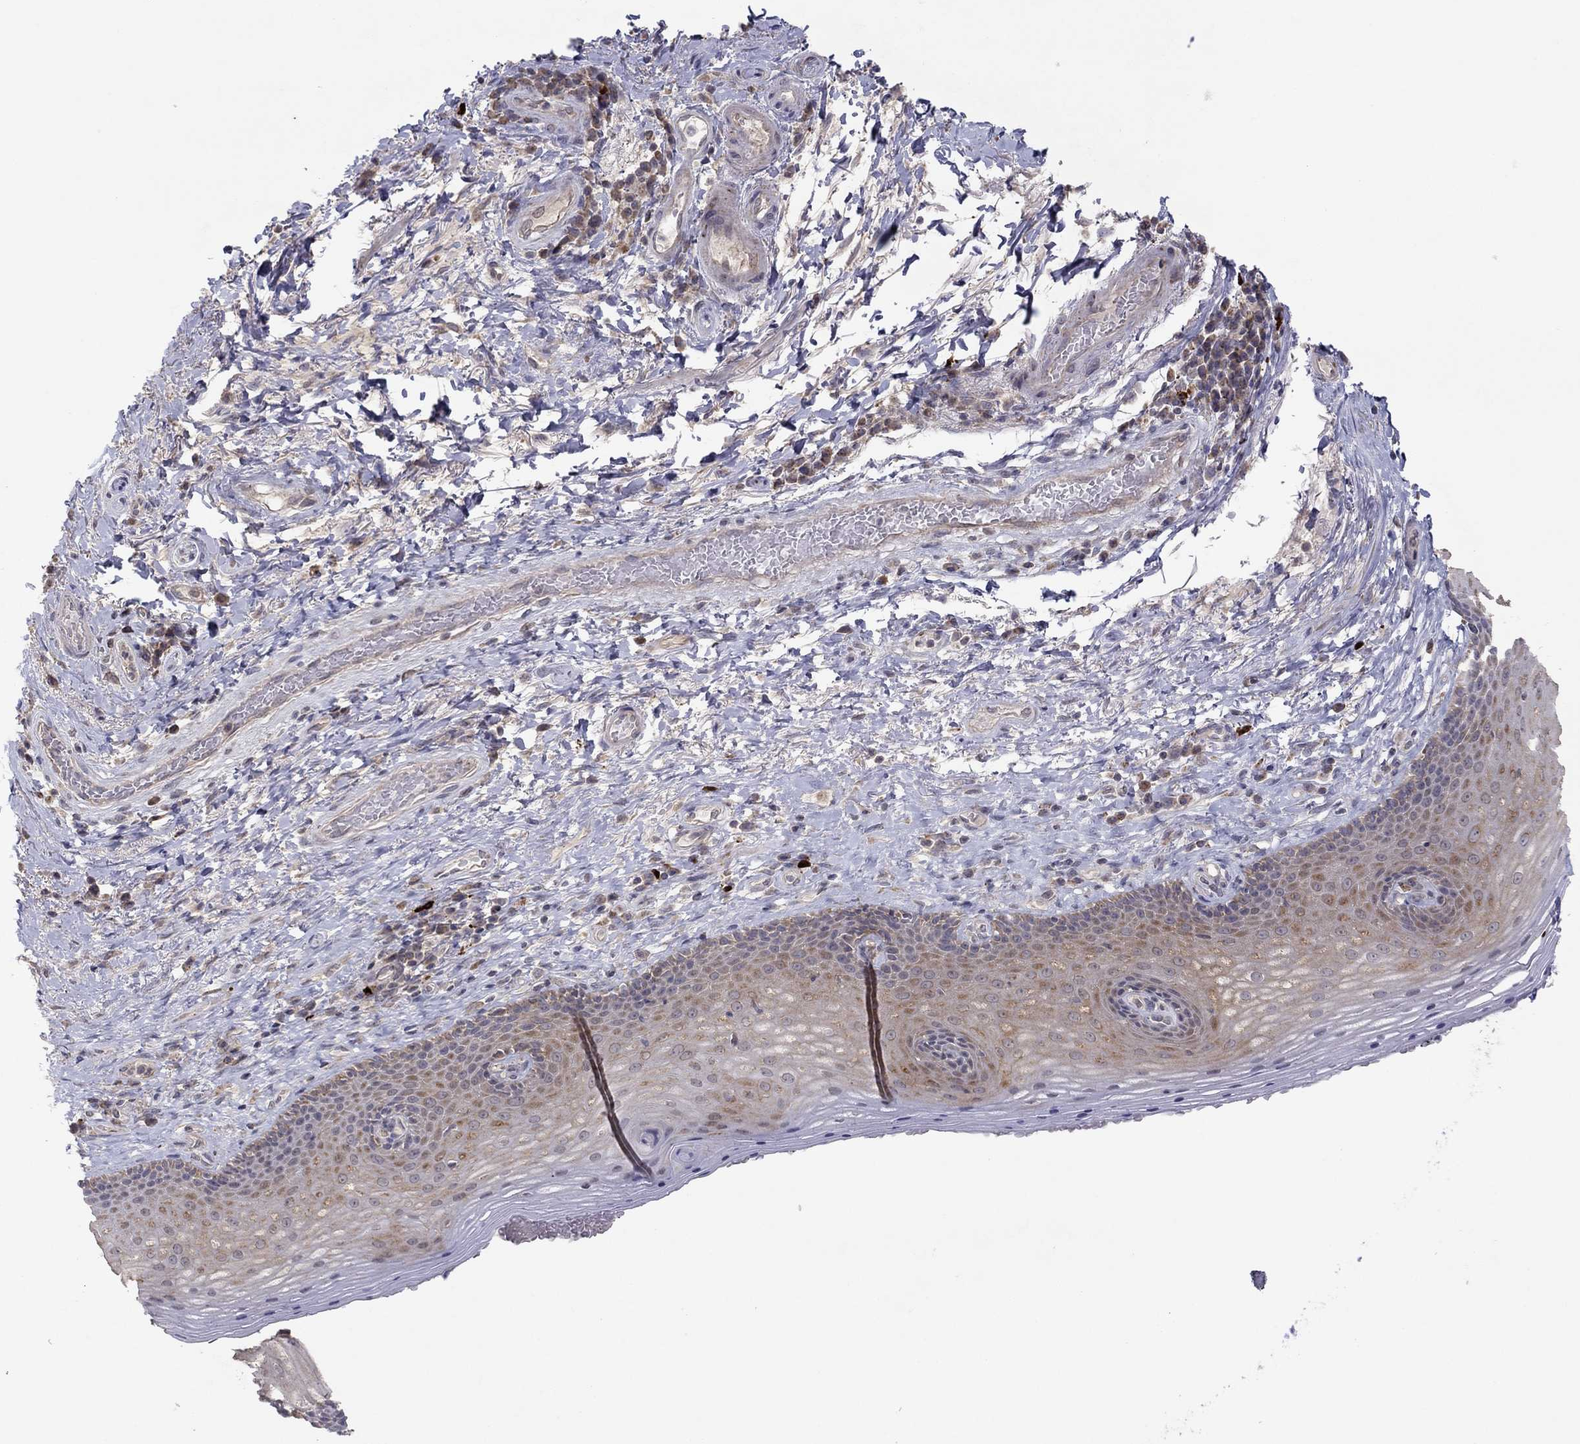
{"staining": {"intensity": "strong", "quantity": "<25%", "location": "cytoplasmic/membranous"}, "tissue": "skin", "cell_type": "Epidermal cells", "image_type": "normal", "snomed": [{"axis": "morphology", "description": "Normal tissue, NOS"}, {"axis": "morphology", "description": "Adenocarcinoma, NOS"}, {"axis": "topography", "description": "Rectum"}, {"axis": "topography", "description": "Anal"}], "caption": "Immunohistochemistry (DAB (3,3'-diaminobenzidine)) staining of unremarkable skin reveals strong cytoplasmic/membranous protein positivity in about <25% of epidermal cells. Using DAB (3,3'-diaminobenzidine) (brown) and hematoxylin (blue) stains, captured at high magnification using brightfield microscopy.", "gene": "CRACDL", "patient": {"sex": "female", "age": 68}}